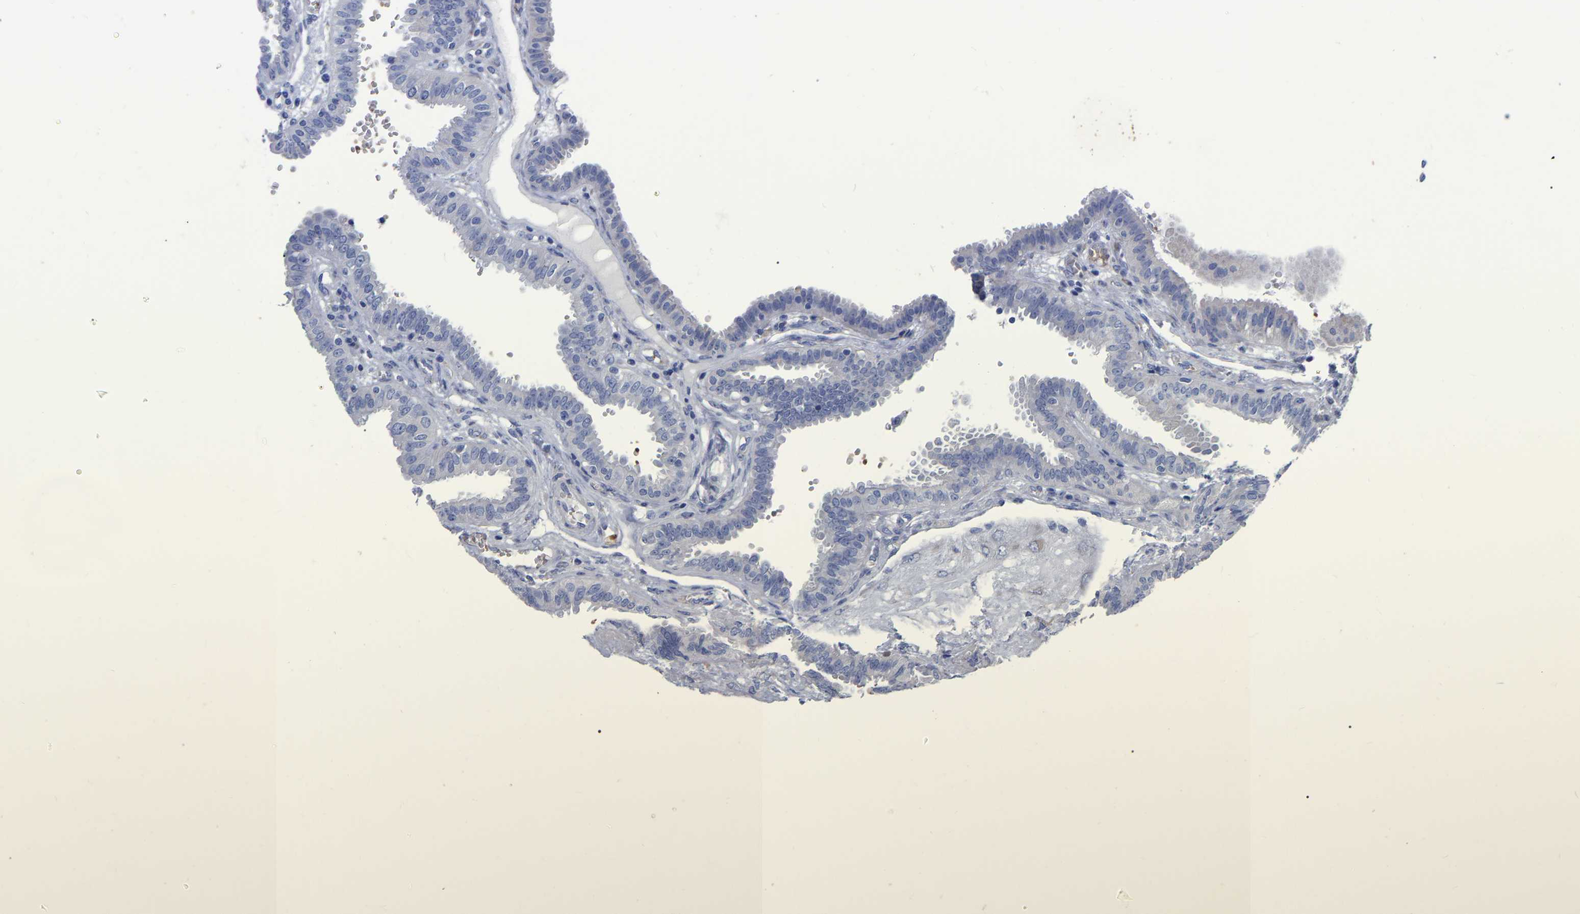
{"staining": {"intensity": "negative", "quantity": "none", "location": "none"}, "tissue": "fallopian tube", "cell_type": "Glandular cells", "image_type": "normal", "snomed": [{"axis": "morphology", "description": "Normal tissue, NOS"}, {"axis": "topography", "description": "Fallopian tube"}, {"axis": "topography", "description": "Placenta"}], "caption": "This is an immunohistochemistry photomicrograph of benign fallopian tube. There is no staining in glandular cells.", "gene": "GDF3", "patient": {"sex": "female", "age": 32}}